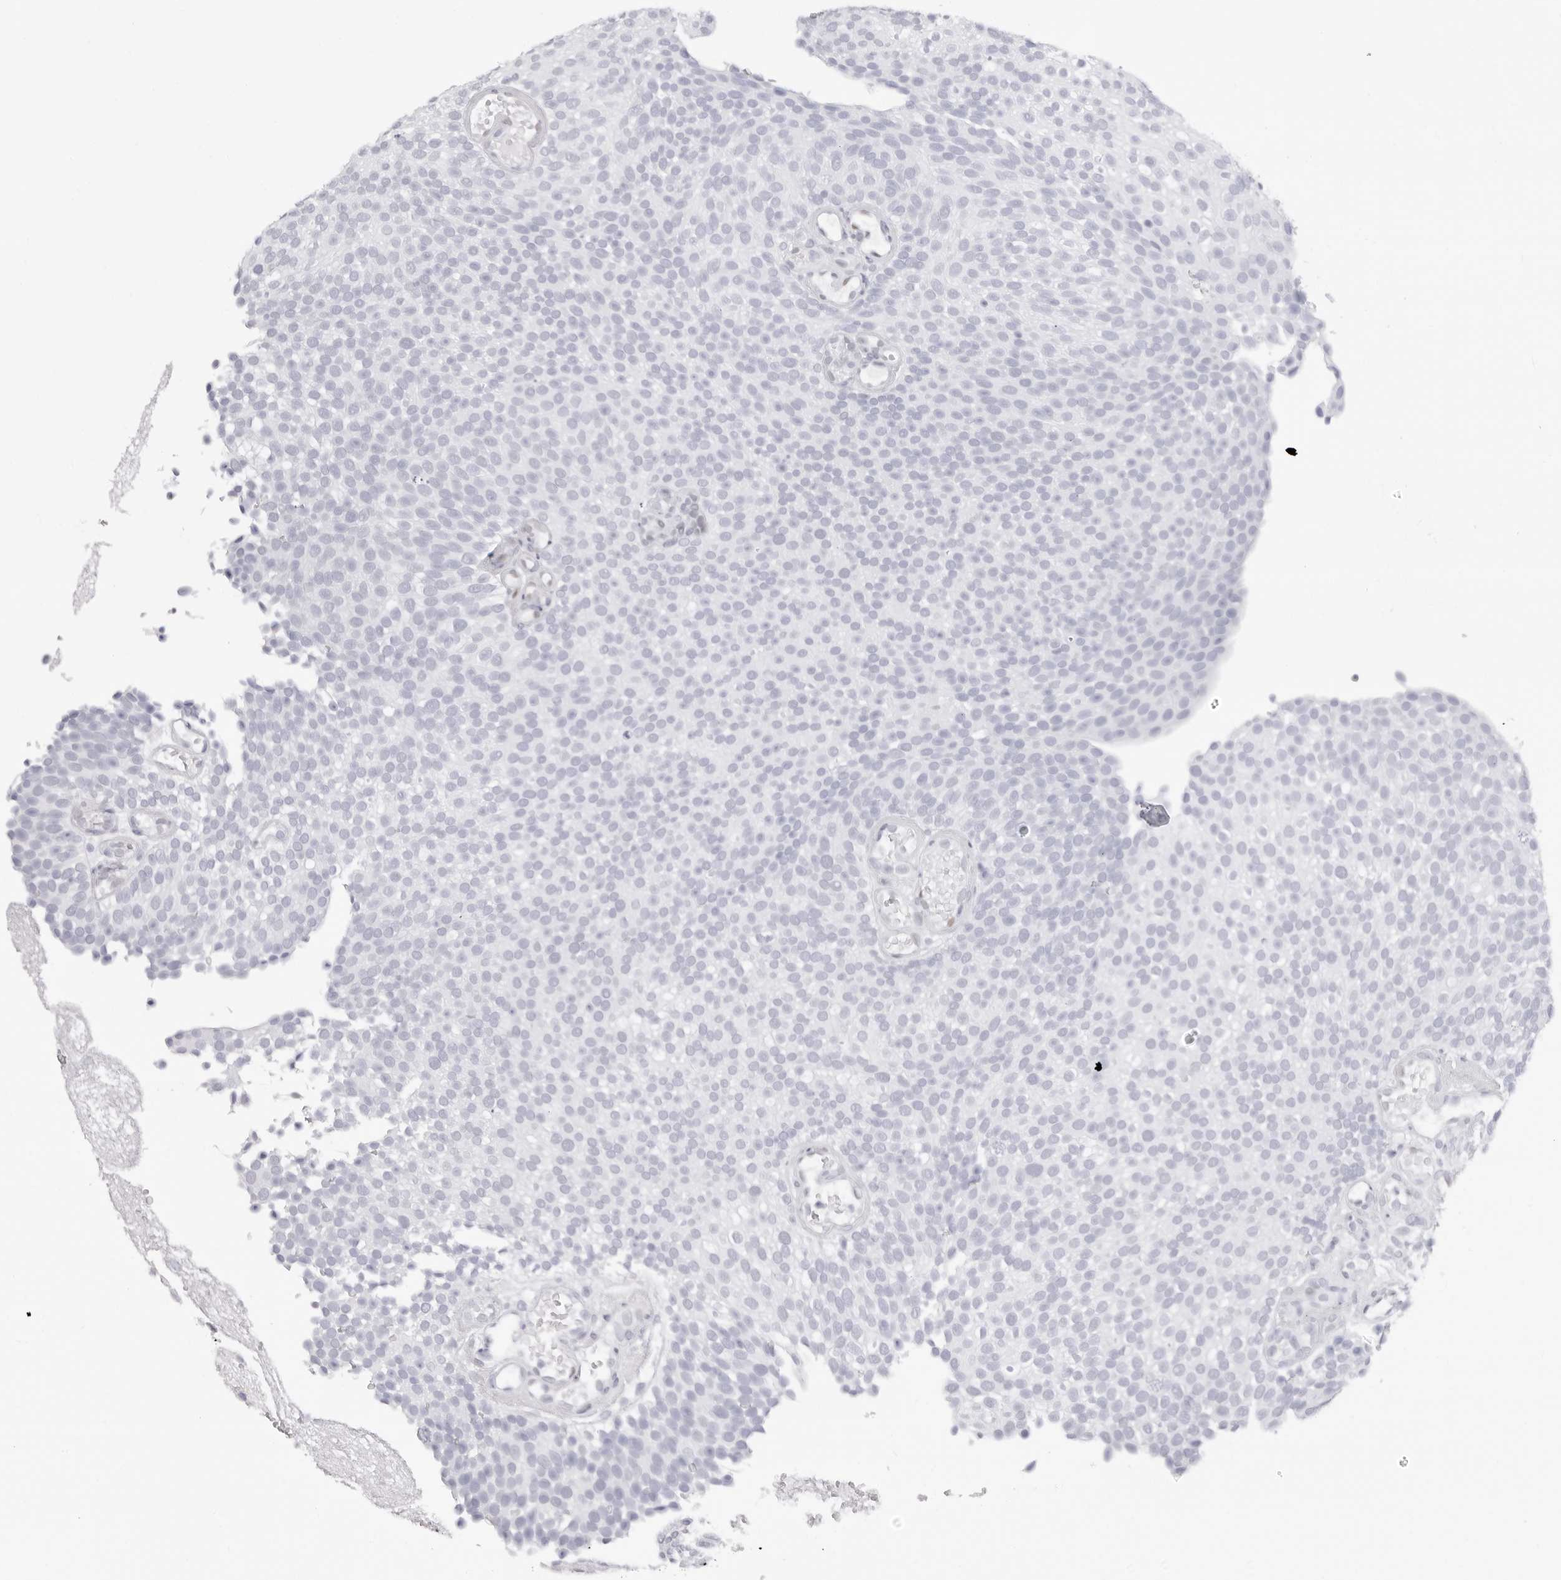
{"staining": {"intensity": "negative", "quantity": "none", "location": "none"}, "tissue": "urothelial cancer", "cell_type": "Tumor cells", "image_type": "cancer", "snomed": [{"axis": "morphology", "description": "Urothelial carcinoma, Low grade"}, {"axis": "topography", "description": "Urinary bladder"}], "caption": "Immunohistochemical staining of urothelial carcinoma (low-grade) shows no significant staining in tumor cells. Brightfield microscopy of immunohistochemistry (IHC) stained with DAB (3,3'-diaminobenzidine) (brown) and hematoxylin (blue), captured at high magnification.", "gene": "NASP", "patient": {"sex": "male", "age": 78}}